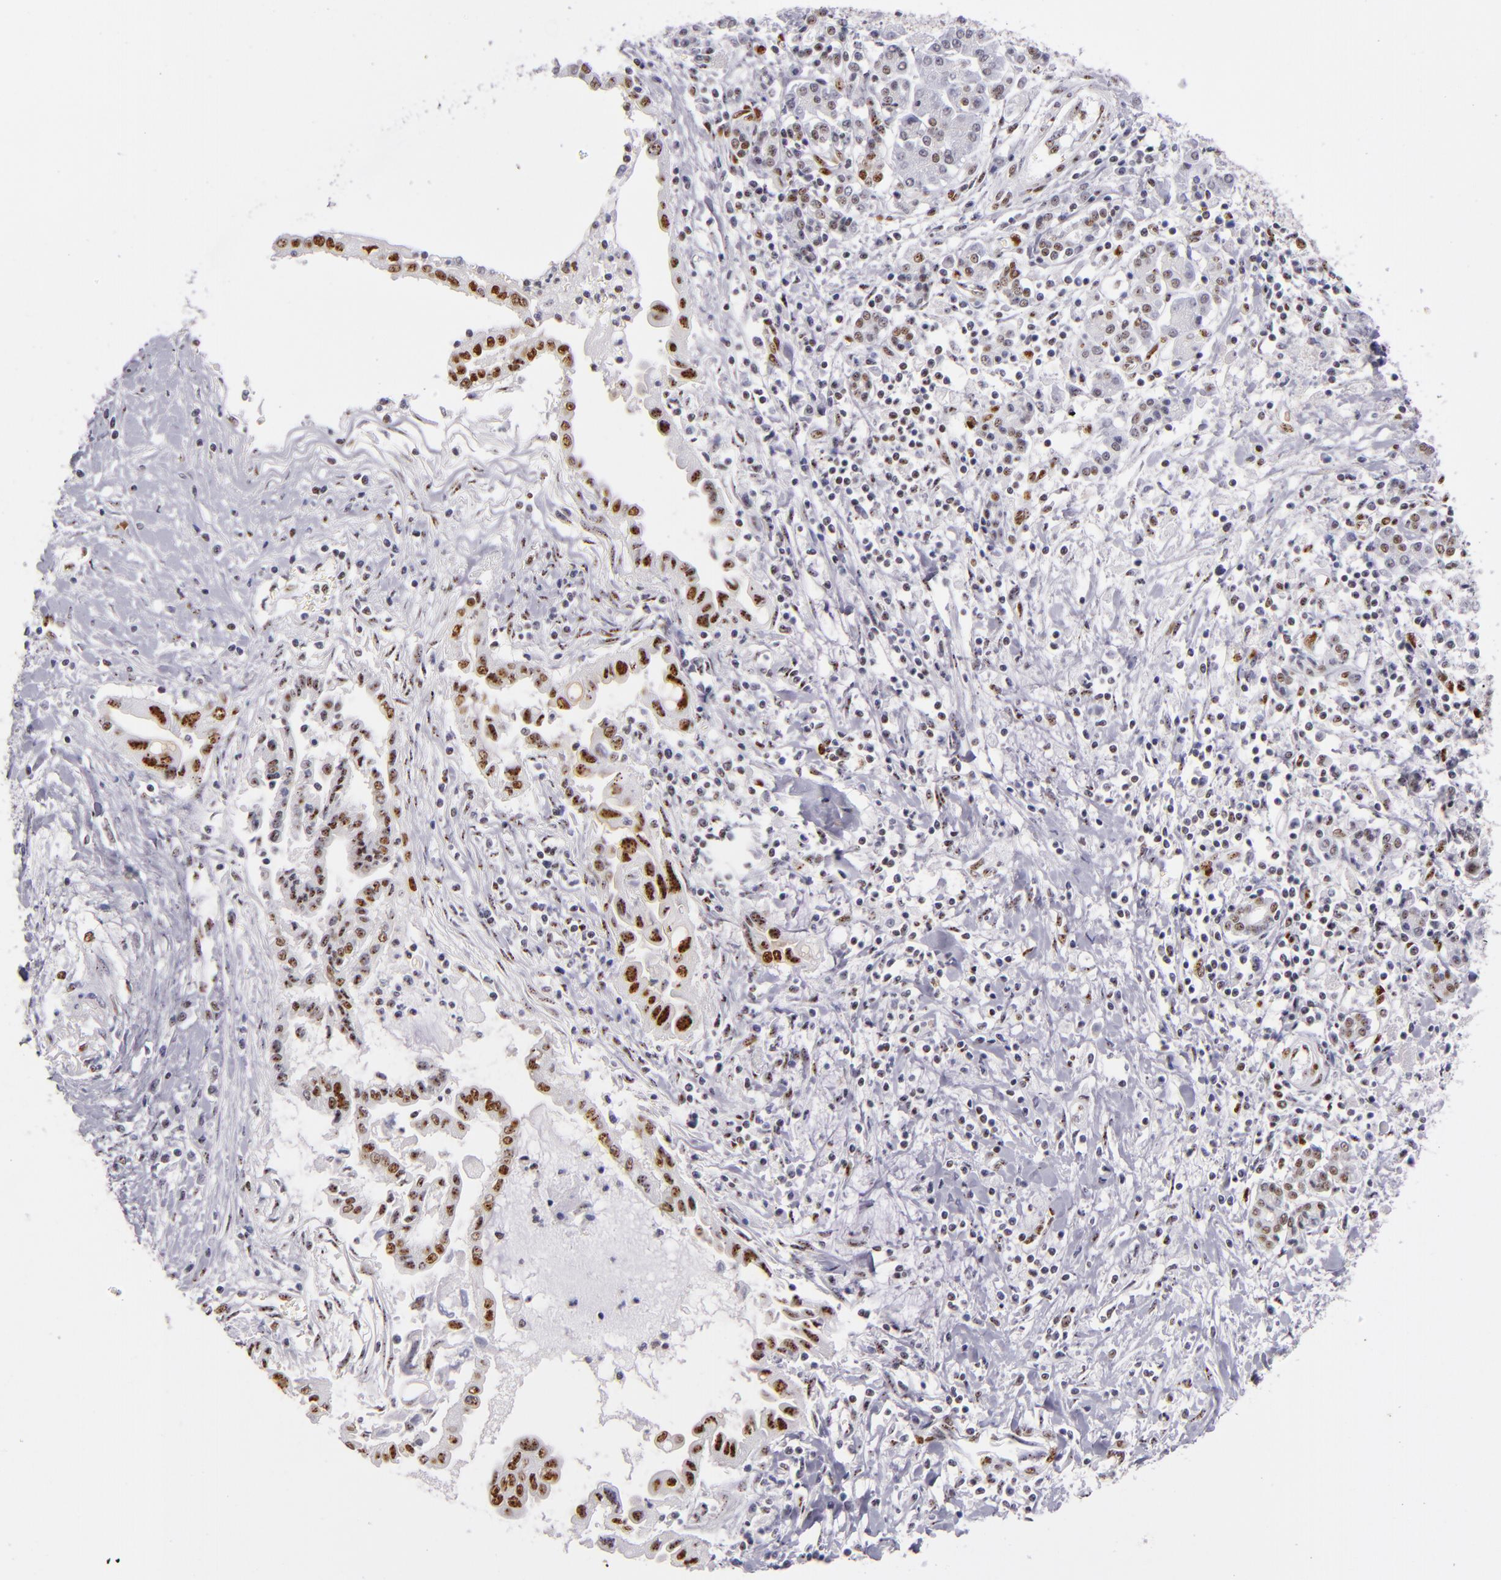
{"staining": {"intensity": "moderate", "quantity": "25%-75%", "location": "nuclear"}, "tissue": "pancreatic cancer", "cell_type": "Tumor cells", "image_type": "cancer", "snomed": [{"axis": "morphology", "description": "Adenocarcinoma, NOS"}, {"axis": "topography", "description": "Pancreas"}], "caption": "The immunohistochemical stain labels moderate nuclear positivity in tumor cells of pancreatic cancer tissue. Nuclei are stained in blue.", "gene": "TOP3A", "patient": {"sex": "female", "age": 57}}